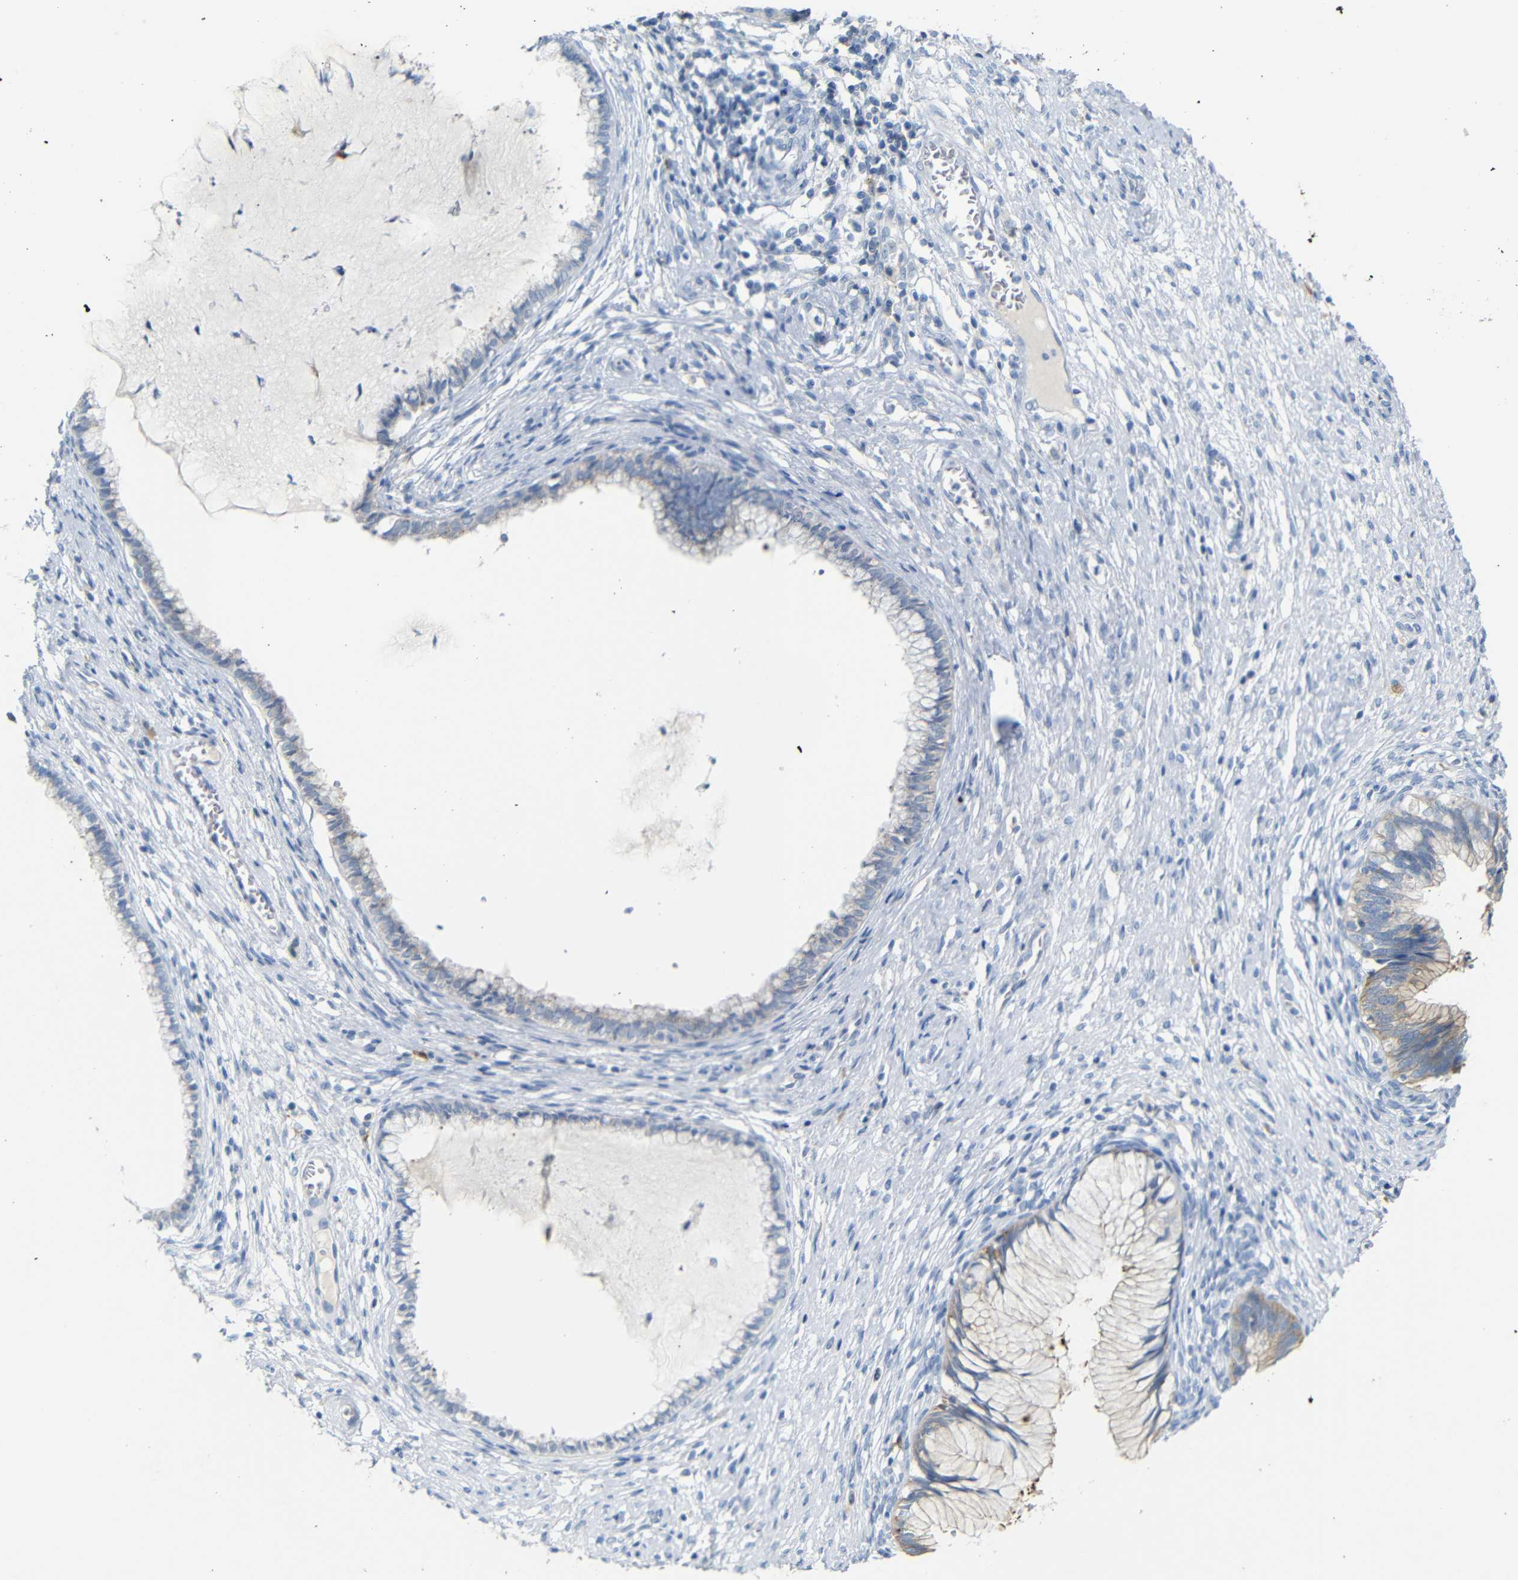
{"staining": {"intensity": "moderate", "quantity": "25%-75%", "location": "cytoplasmic/membranous"}, "tissue": "cervical cancer", "cell_type": "Tumor cells", "image_type": "cancer", "snomed": [{"axis": "morphology", "description": "Adenocarcinoma, NOS"}, {"axis": "topography", "description": "Cervix"}], "caption": "An IHC histopathology image of tumor tissue is shown. Protein staining in brown shows moderate cytoplasmic/membranous positivity in cervical cancer (adenocarcinoma) within tumor cells. Using DAB (3,3'-diaminobenzidine) (brown) and hematoxylin (blue) stains, captured at high magnification using brightfield microscopy.", "gene": "FCRL1", "patient": {"sex": "female", "age": 44}}